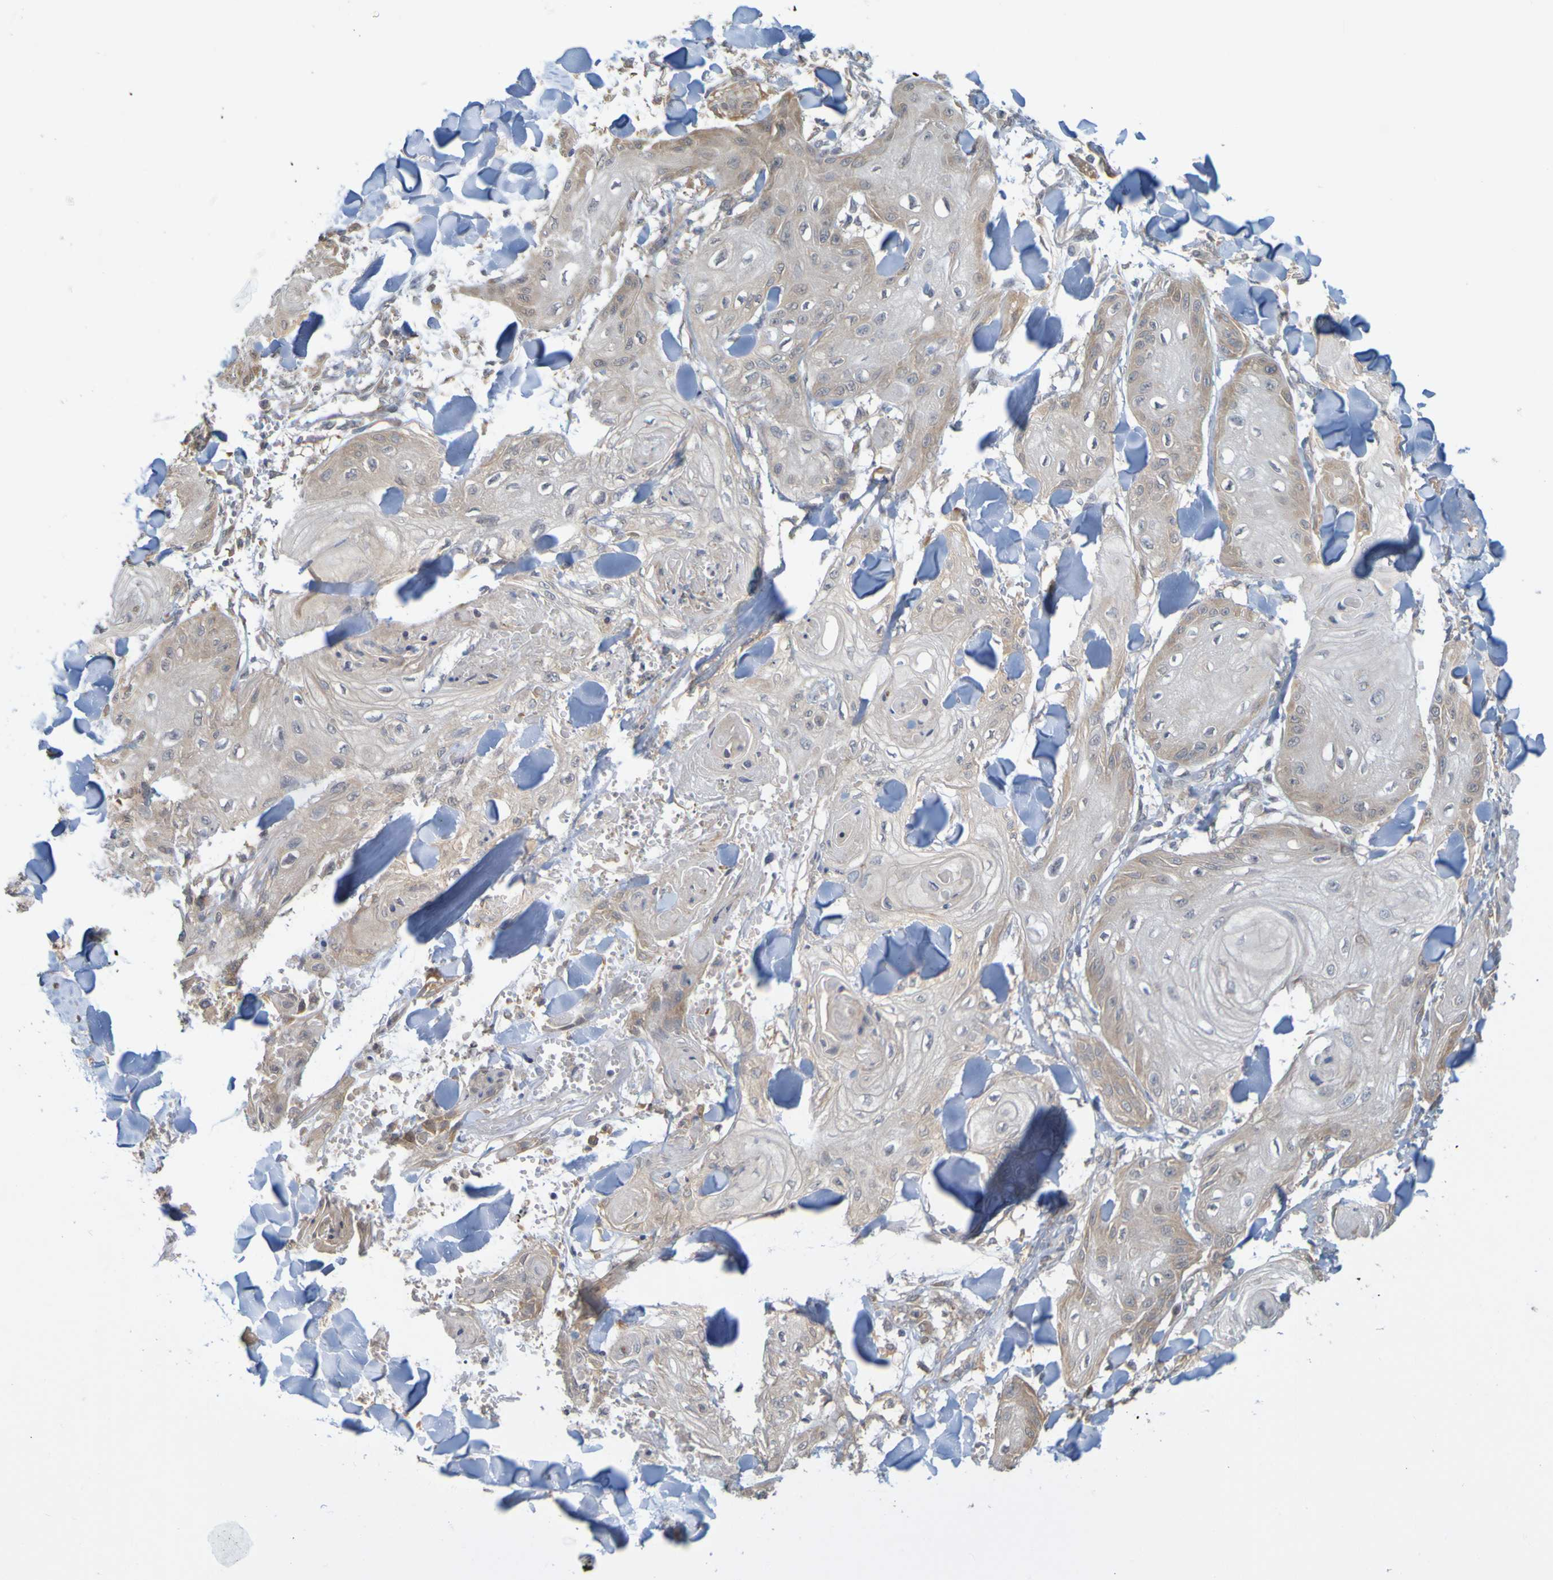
{"staining": {"intensity": "weak", "quantity": "25%-75%", "location": "cytoplasmic/membranous"}, "tissue": "skin cancer", "cell_type": "Tumor cells", "image_type": "cancer", "snomed": [{"axis": "morphology", "description": "Squamous cell carcinoma, NOS"}, {"axis": "topography", "description": "Skin"}], "caption": "Immunohistochemistry image of skin squamous cell carcinoma stained for a protein (brown), which exhibits low levels of weak cytoplasmic/membranous staining in approximately 25%-75% of tumor cells.", "gene": "NAV2", "patient": {"sex": "male", "age": 74}}